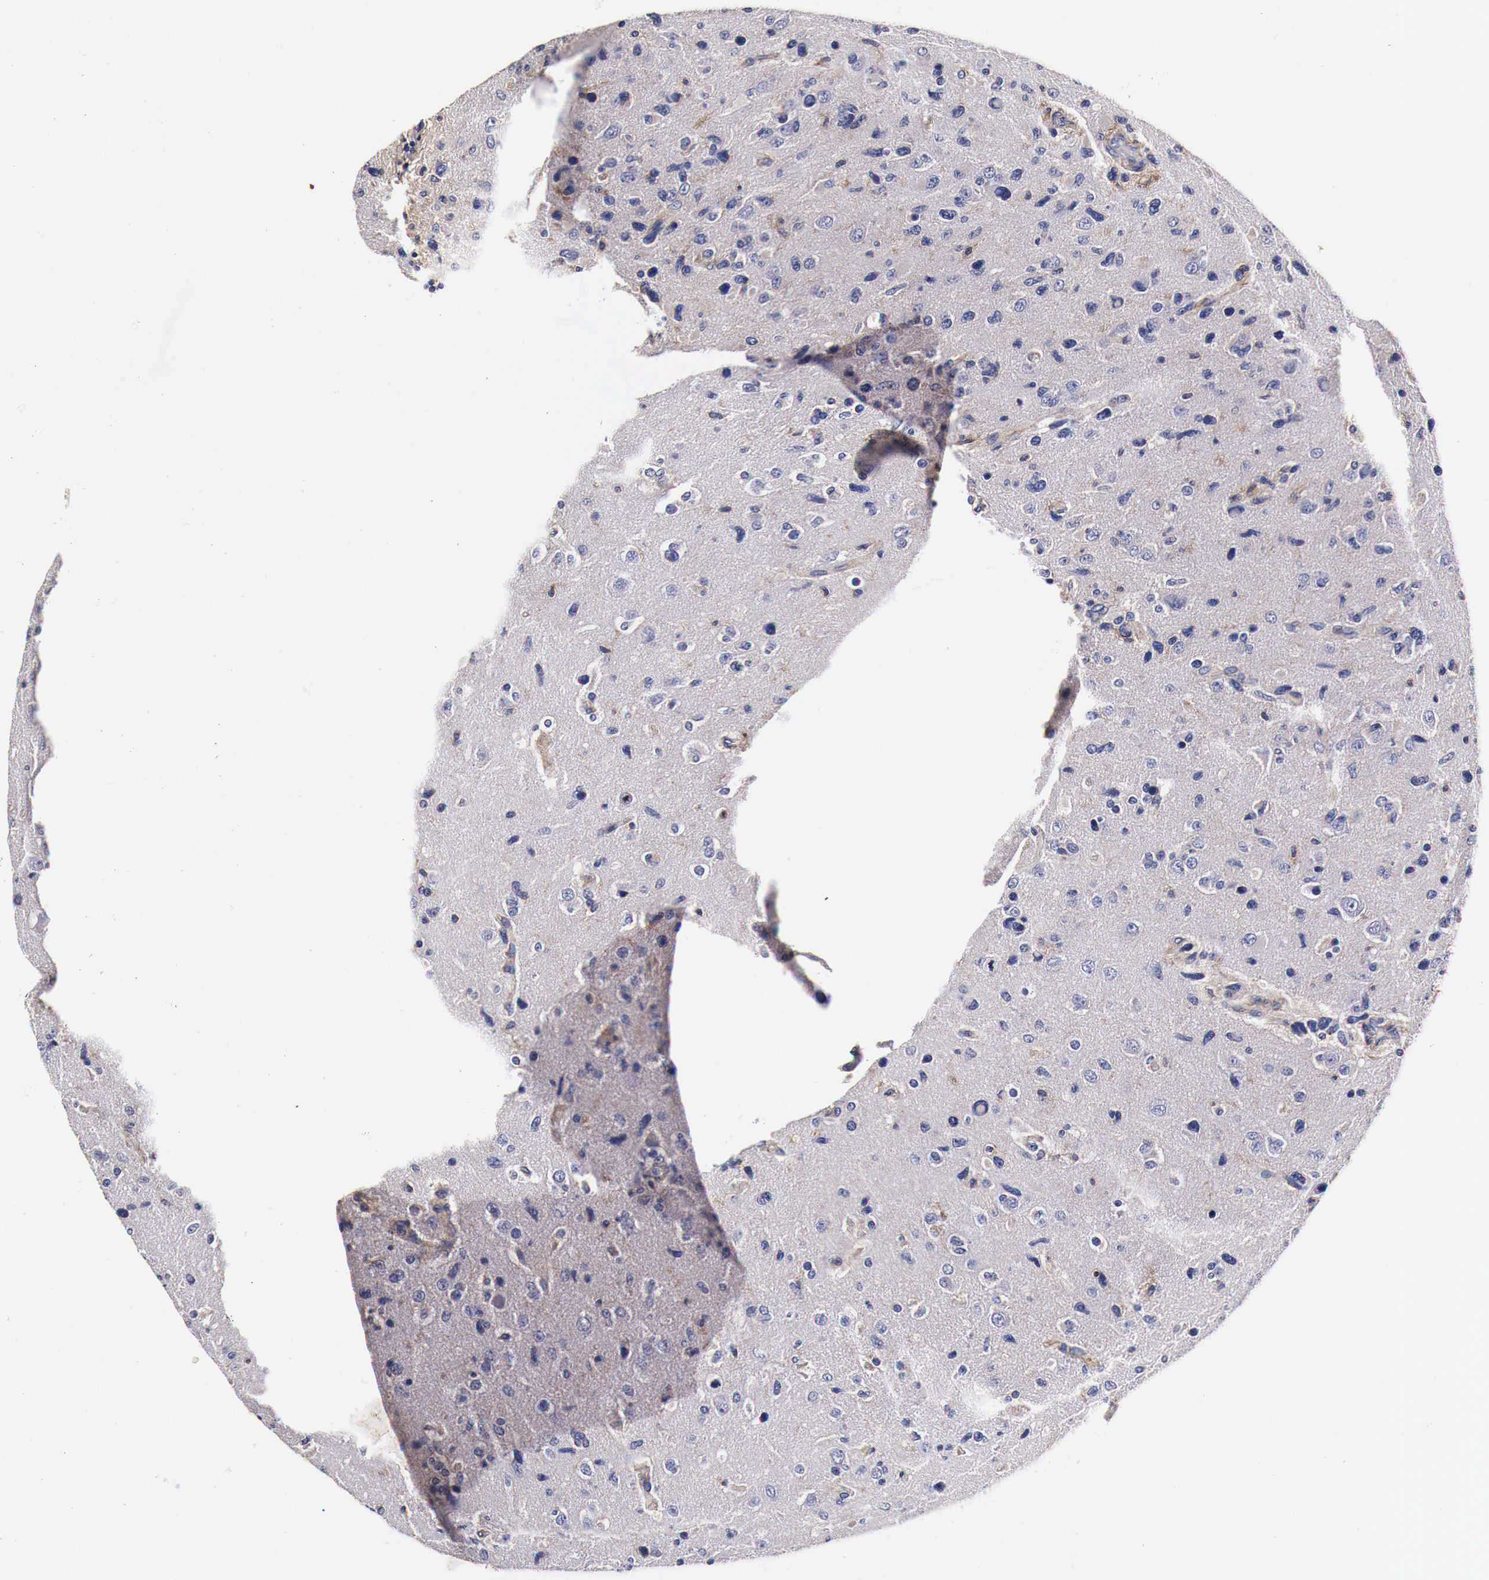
{"staining": {"intensity": "weak", "quantity": "25%-75%", "location": "cytoplasmic/membranous"}, "tissue": "glioma", "cell_type": "Tumor cells", "image_type": "cancer", "snomed": [{"axis": "morphology", "description": "Glioma, malignant, High grade"}, {"axis": "topography", "description": "Brain"}], "caption": "The micrograph shows immunohistochemical staining of malignant glioma (high-grade). There is weak cytoplasmic/membranous expression is present in approximately 25%-75% of tumor cells. Immunohistochemistry stains the protein of interest in brown and the nuclei are stained blue.", "gene": "RP2", "patient": {"sex": "male", "age": 77}}